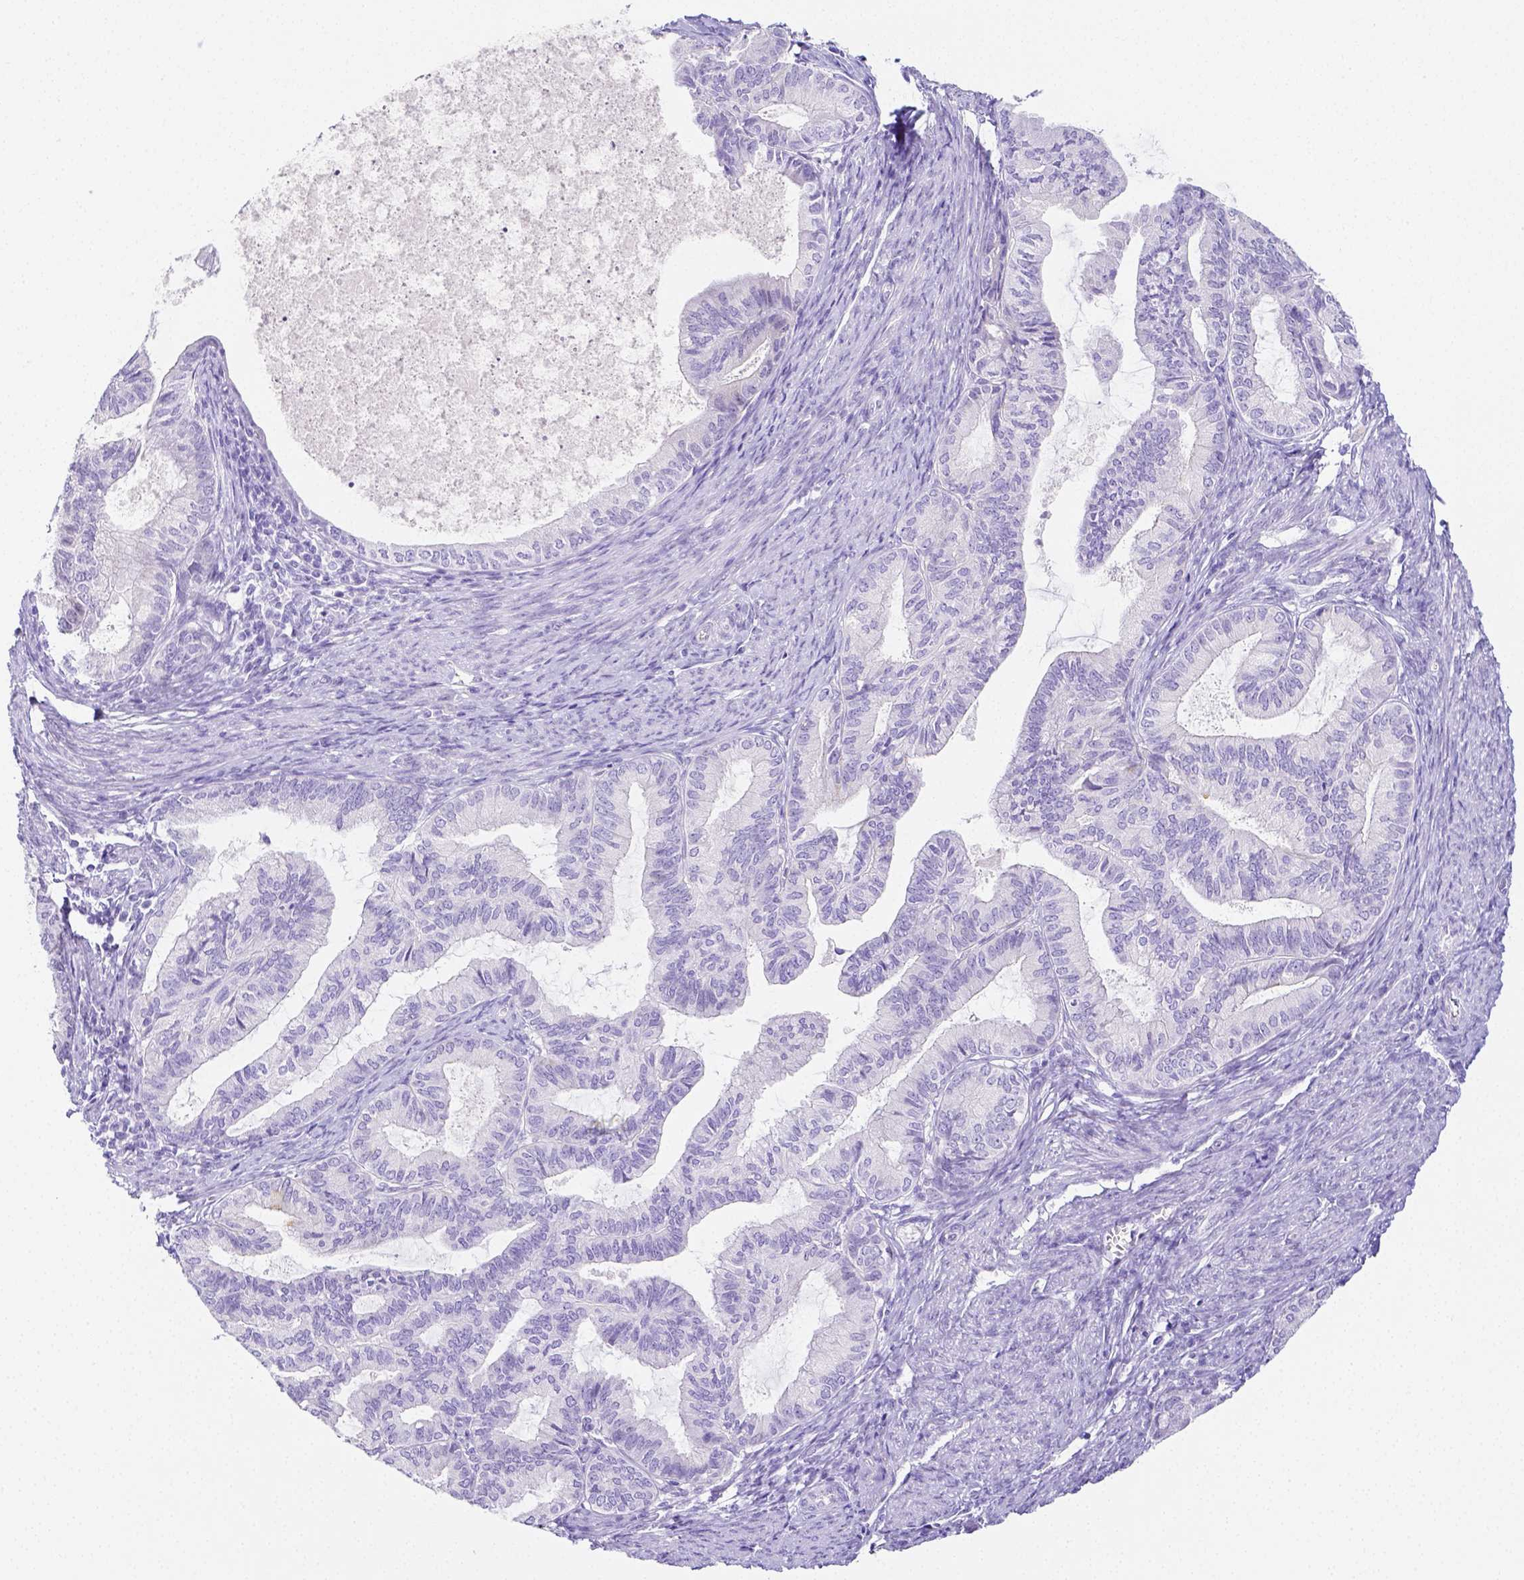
{"staining": {"intensity": "negative", "quantity": "none", "location": "none"}, "tissue": "endometrial cancer", "cell_type": "Tumor cells", "image_type": "cancer", "snomed": [{"axis": "morphology", "description": "Adenocarcinoma, NOS"}, {"axis": "topography", "description": "Endometrium"}], "caption": "Tumor cells show no significant protein expression in endometrial adenocarcinoma.", "gene": "ARHGAP36", "patient": {"sex": "female", "age": 86}}